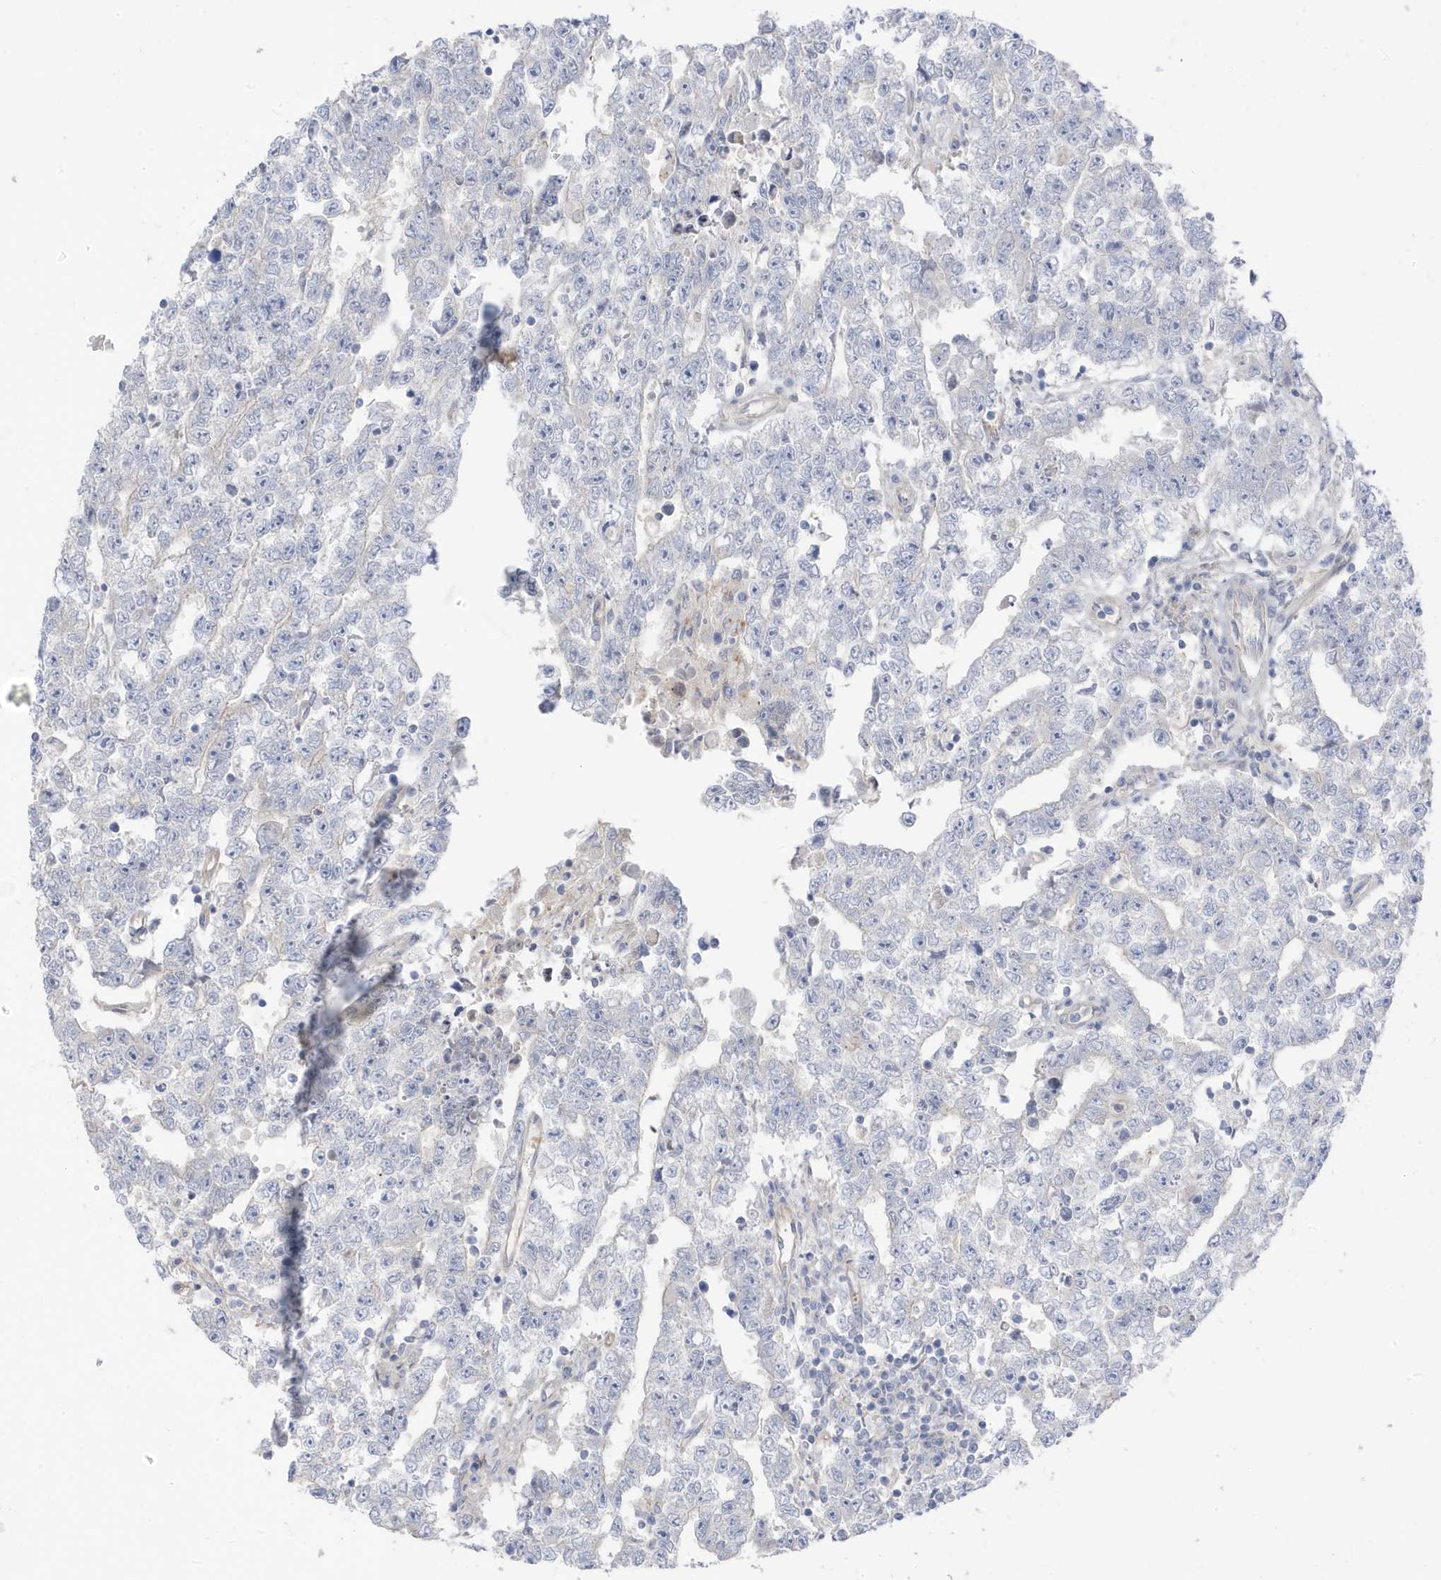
{"staining": {"intensity": "negative", "quantity": "none", "location": "none"}, "tissue": "testis cancer", "cell_type": "Tumor cells", "image_type": "cancer", "snomed": [{"axis": "morphology", "description": "Carcinoma, Embryonal, NOS"}, {"axis": "topography", "description": "Testis"}], "caption": "Immunohistochemistry (IHC) image of human testis cancer stained for a protein (brown), which displays no positivity in tumor cells. (Stains: DAB (3,3'-diaminobenzidine) IHC with hematoxylin counter stain, Microscopy: brightfield microscopy at high magnification).", "gene": "ATP13A5", "patient": {"sex": "male", "age": 25}}